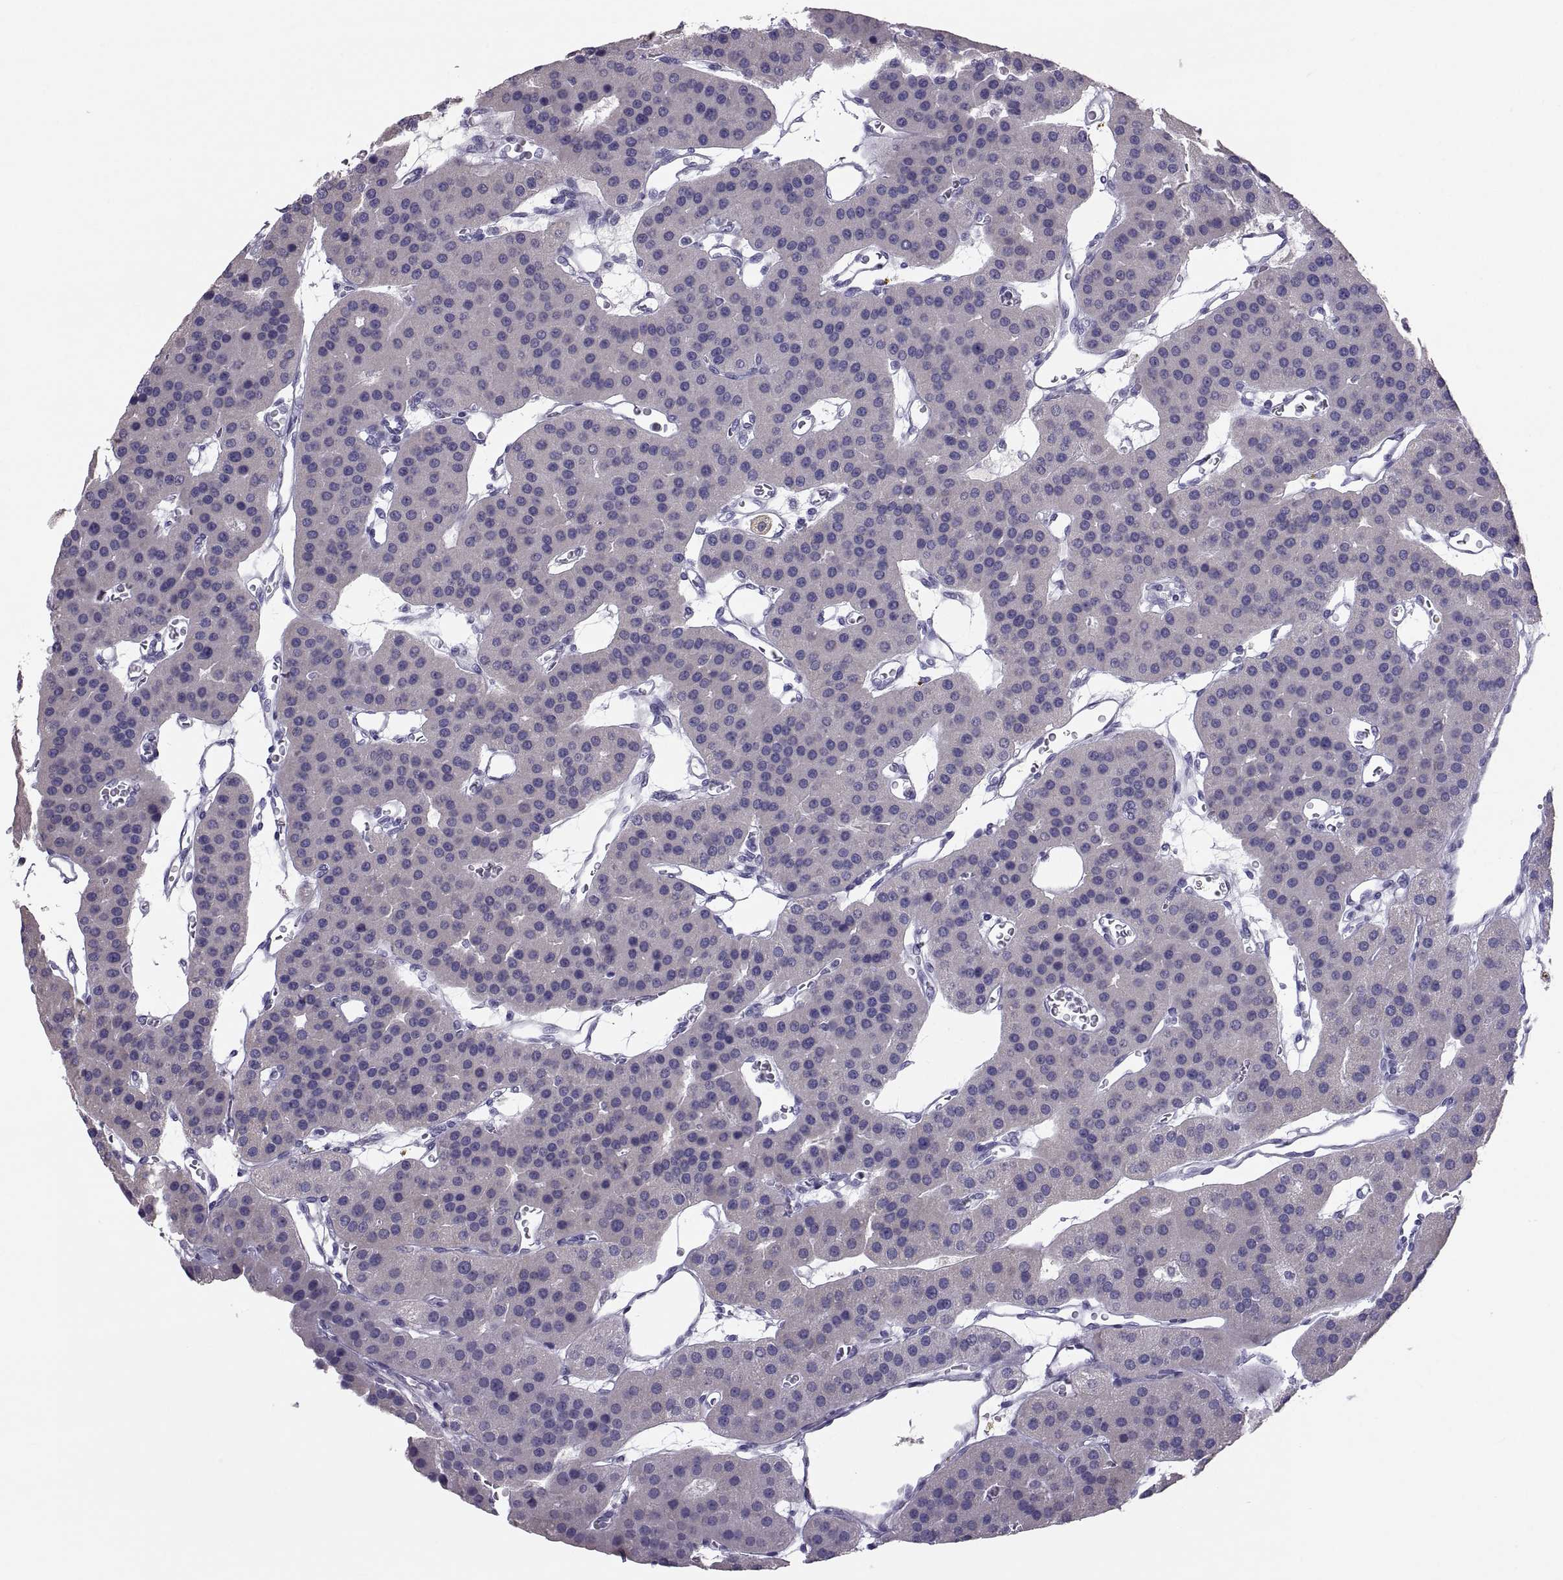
{"staining": {"intensity": "negative", "quantity": "none", "location": "none"}, "tissue": "parathyroid gland", "cell_type": "Glandular cells", "image_type": "normal", "snomed": [{"axis": "morphology", "description": "Normal tissue, NOS"}, {"axis": "morphology", "description": "Adenoma, NOS"}, {"axis": "topography", "description": "Parathyroid gland"}], "caption": "An immunohistochemistry histopathology image of normal parathyroid gland is shown. There is no staining in glandular cells of parathyroid gland. (DAB (3,3'-diaminobenzidine) immunohistochemistry with hematoxylin counter stain).", "gene": "IGSF1", "patient": {"sex": "female", "age": 86}}